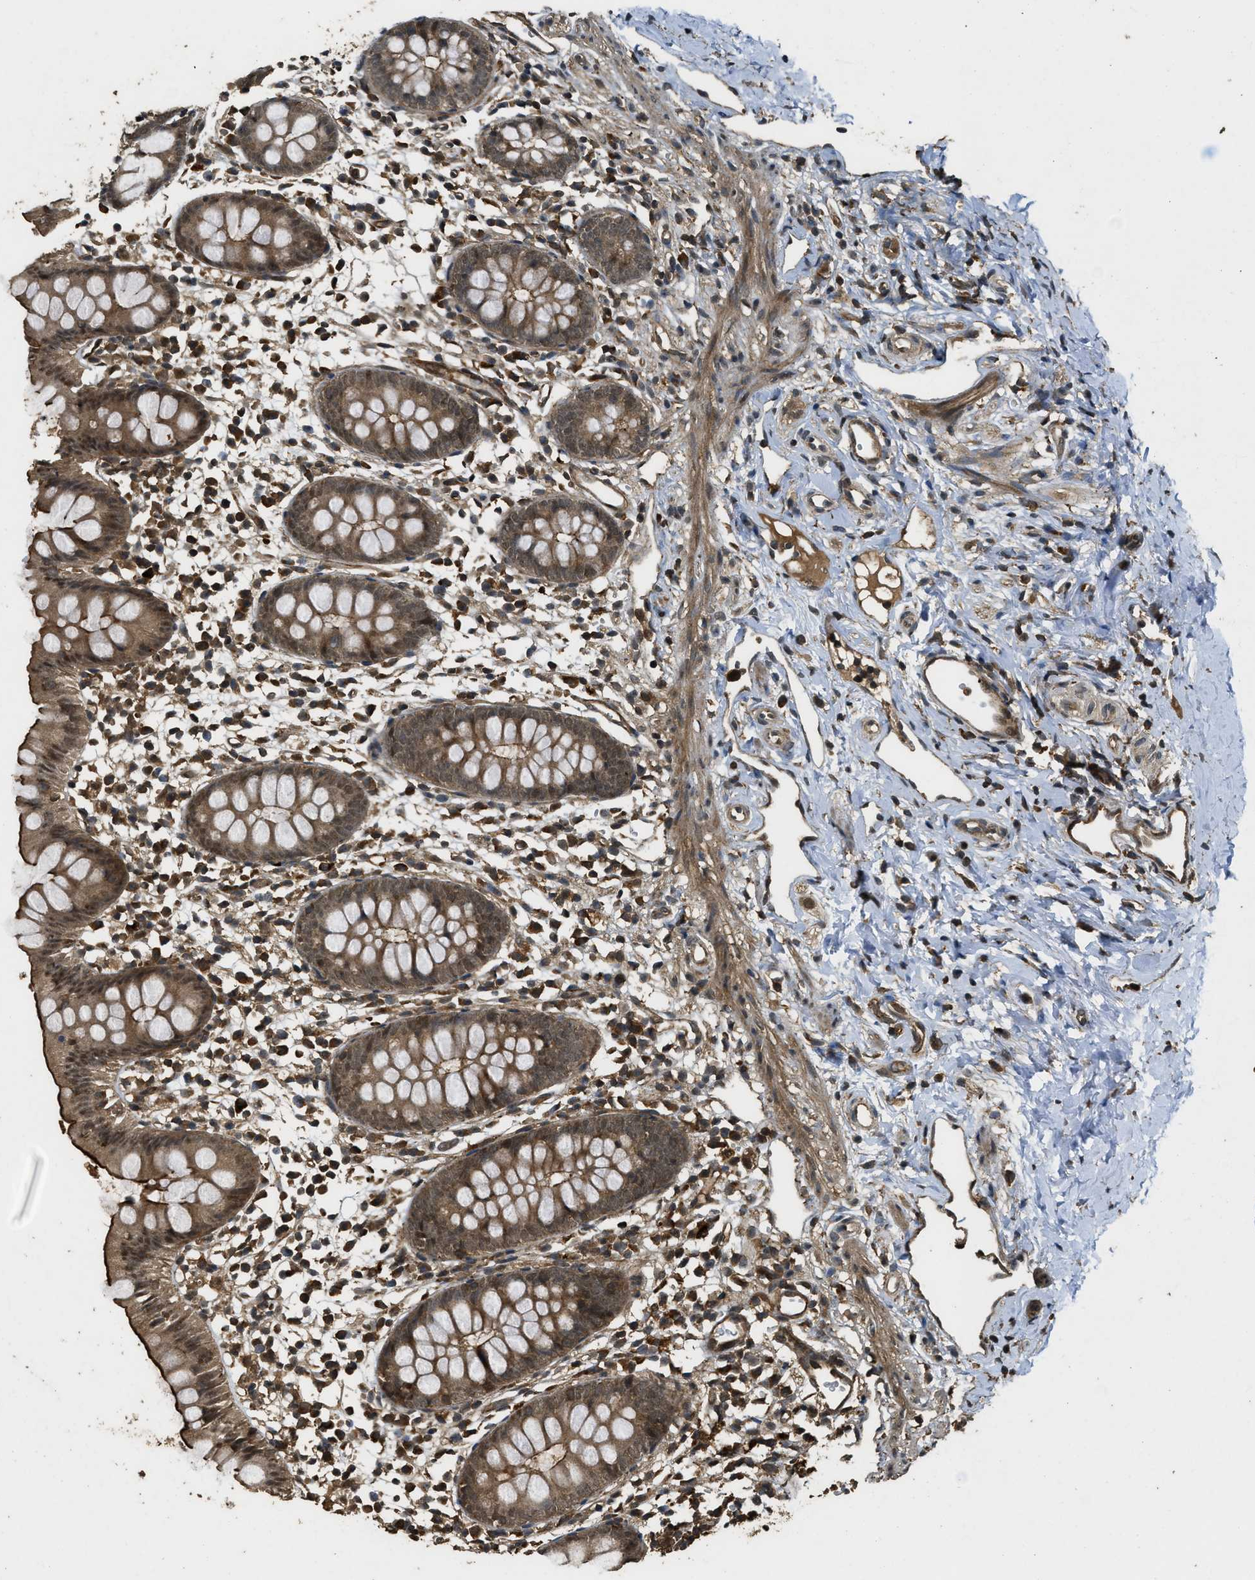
{"staining": {"intensity": "moderate", "quantity": ">75%", "location": "cytoplasmic/membranous,nuclear"}, "tissue": "appendix", "cell_type": "Glandular cells", "image_type": "normal", "snomed": [{"axis": "morphology", "description": "Normal tissue, NOS"}, {"axis": "topography", "description": "Appendix"}], "caption": "High-magnification brightfield microscopy of benign appendix stained with DAB (brown) and counterstained with hematoxylin (blue). glandular cells exhibit moderate cytoplasmic/membranous,nuclear staining is seen in approximately>75% of cells. (brown staining indicates protein expression, while blue staining denotes nuclei).", "gene": "PPP6R3", "patient": {"sex": "female", "age": 20}}